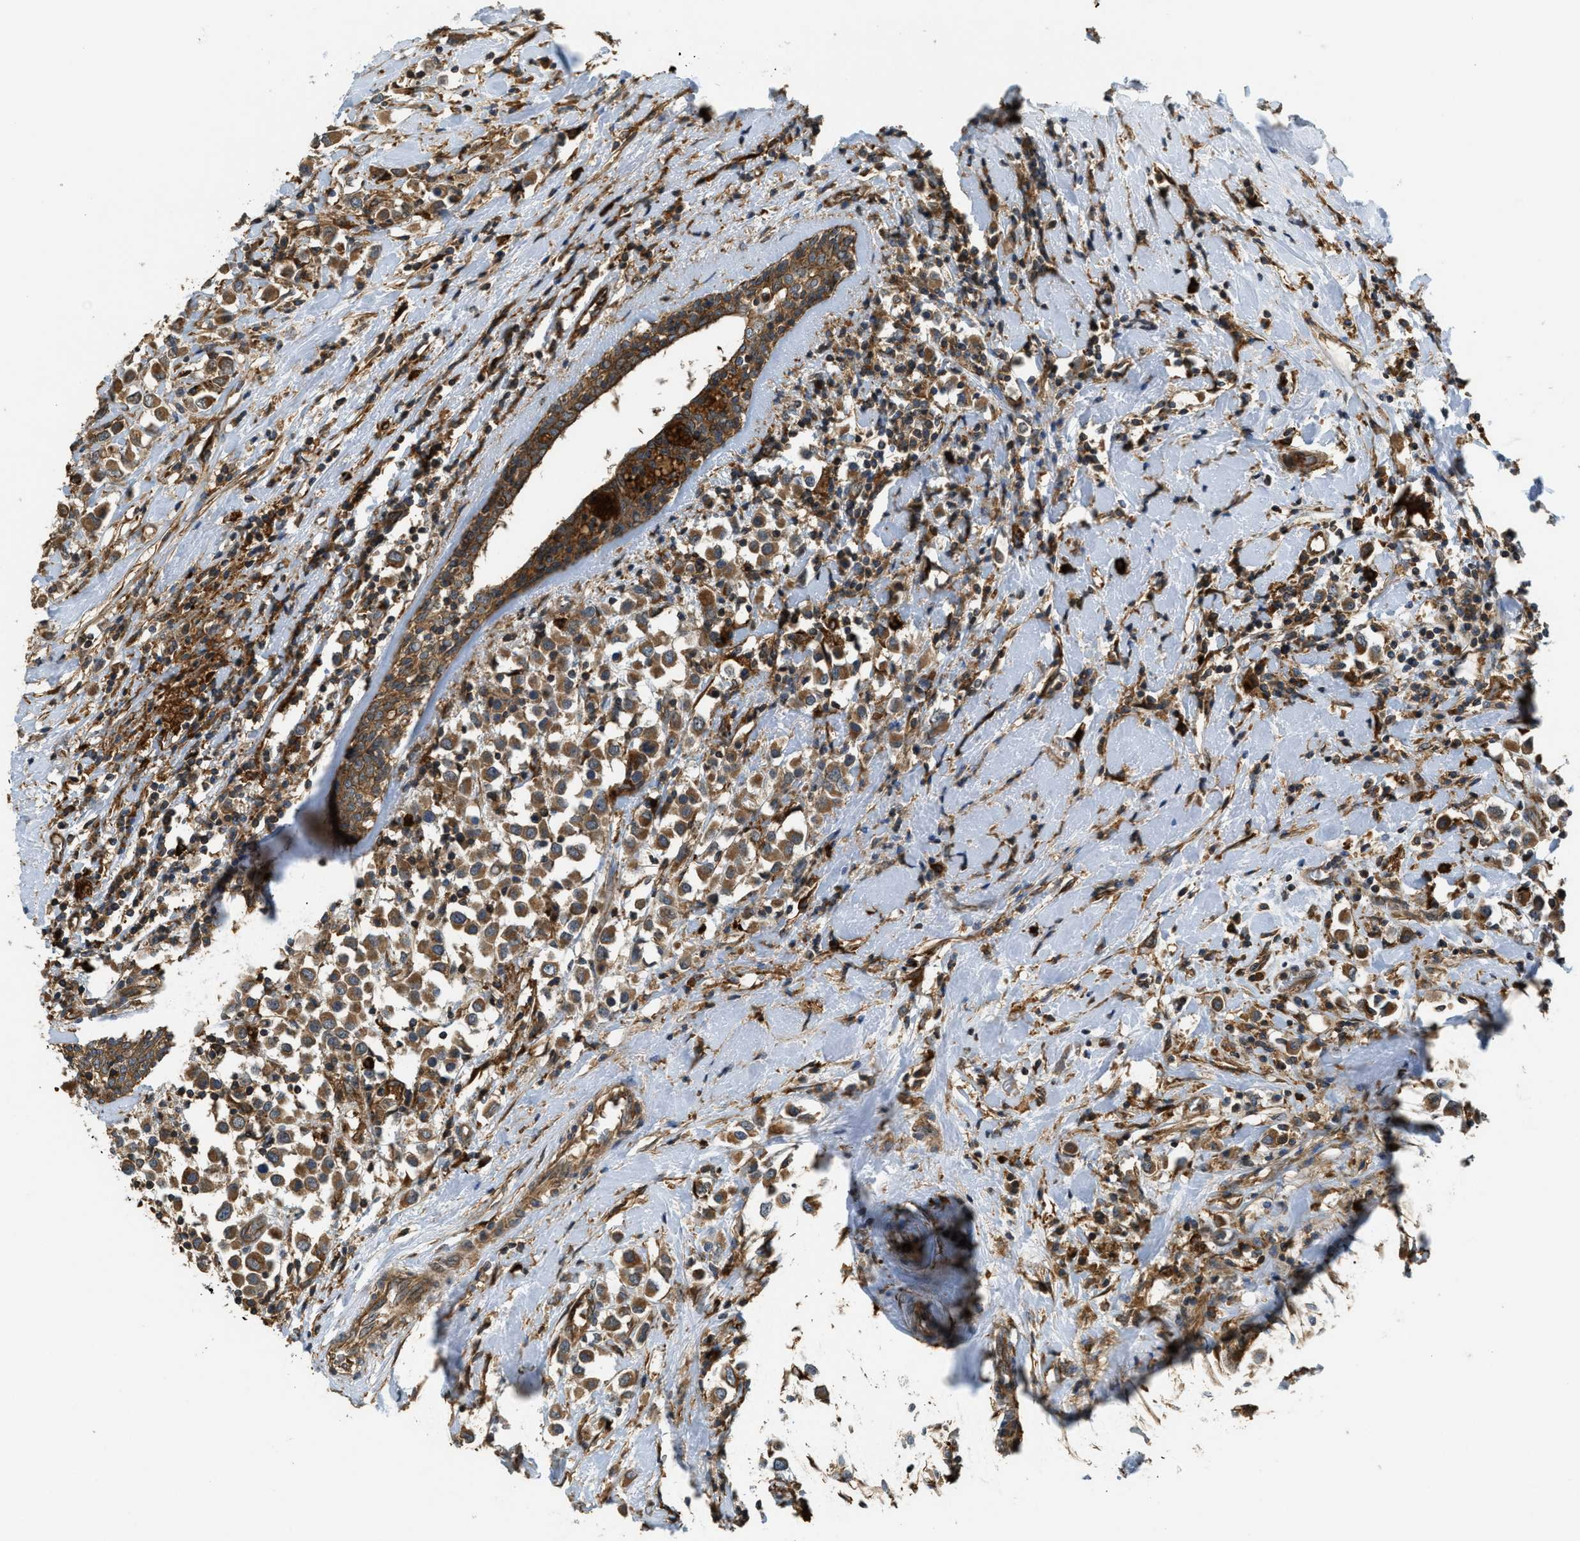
{"staining": {"intensity": "moderate", "quantity": ">75%", "location": "cytoplasmic/membranous"}, "tissue": "breast cancer", "cell_type": "Tumor cells", "image_type": "cancer", "snomed": [{"axis": "morphology", "description": "Duct carcinoma"}, {"axis": "topography", "description": "Breast"}], "caption": "Immunohistochemistry (IHC) (DAB) staining of breast cancer reveals moderate cytoplasmic/membranous protein positivity in approximately >75% of tumor cells.", "gene": "BAG4", "patient": {"sex": "female", "age": 61}}